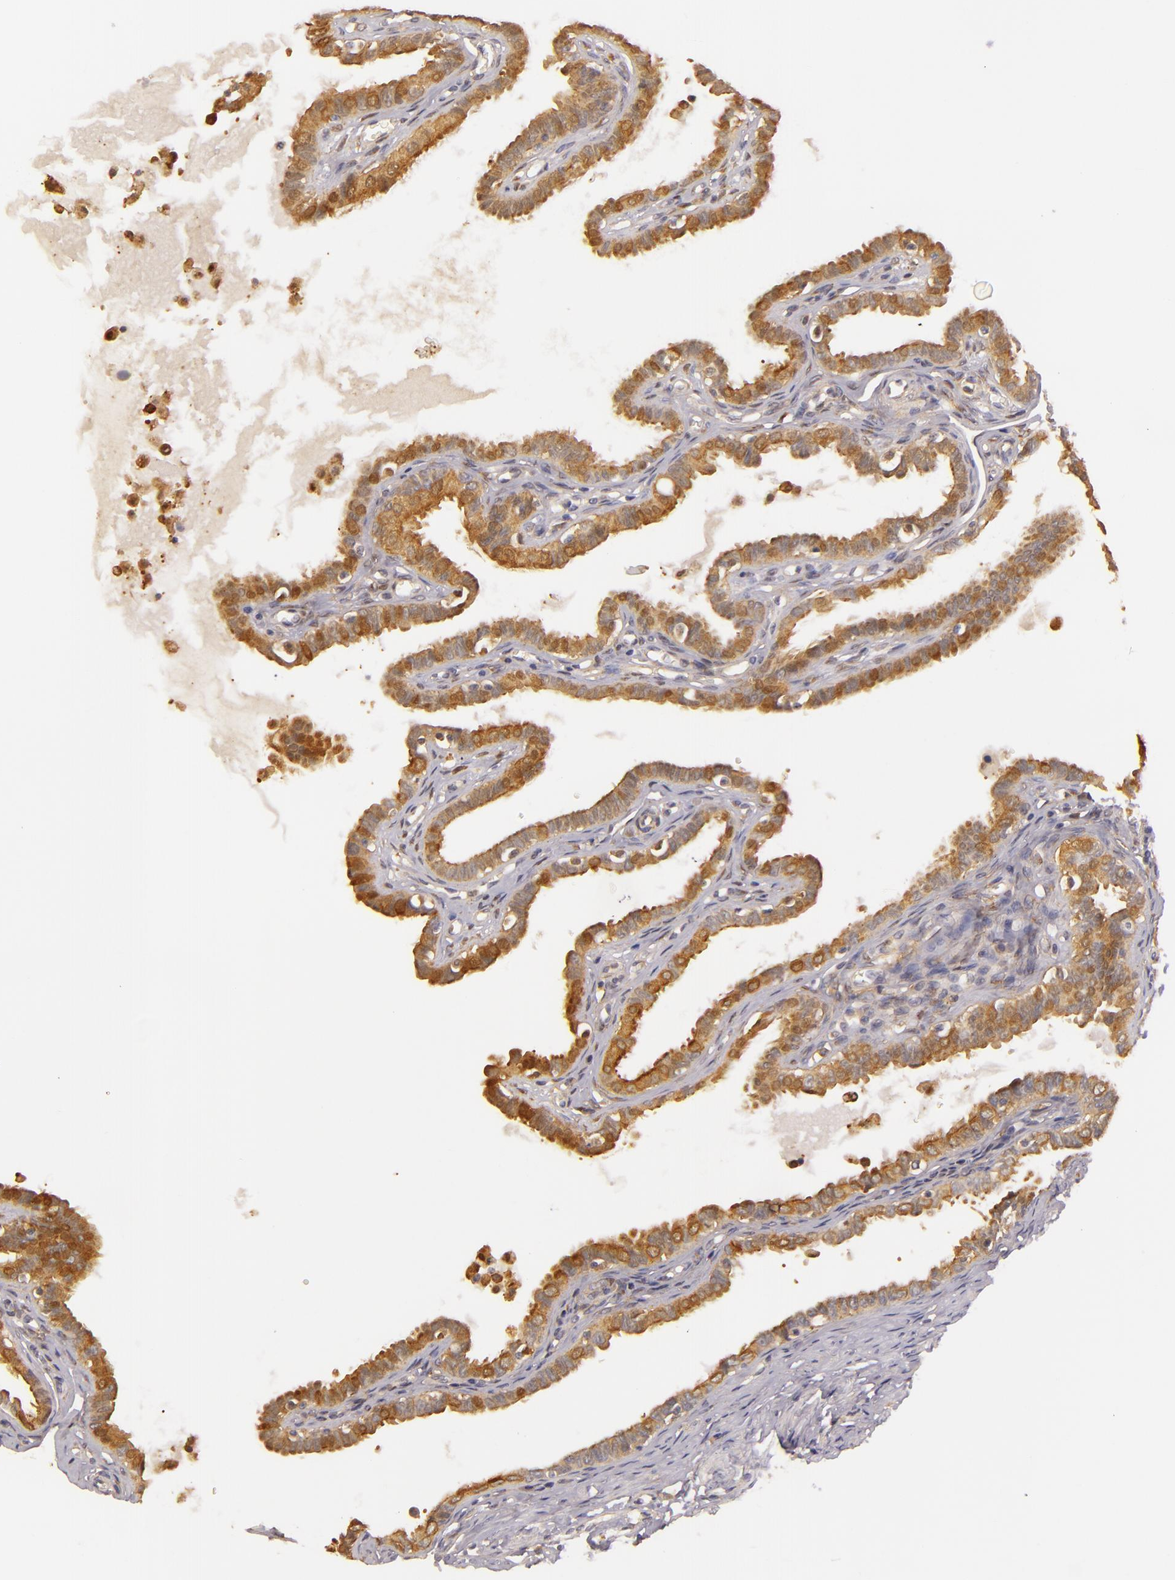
{"staining": {"intensity": "moderate", "quantity": ">75%", "location": "cytoplasmic/membranous"}, "tissue": "fallopian tube", "cell_type": "Glandular cells", "image_type": "normal", "snomed": [{"axis": "morphology", "description": "Normal tissue, NOS"}, {"axis": "topography", "description": "Fallopian tube"}], "caption": "Moderate cytoplasmic/membranous protein positivity is identified in about >75% of glandular cells in fallopian tube. (Brightfield microscopy of DAB IHC at high magnification).", "gene": "TOM1", "patient": {"sex": "female", "age": 67}}